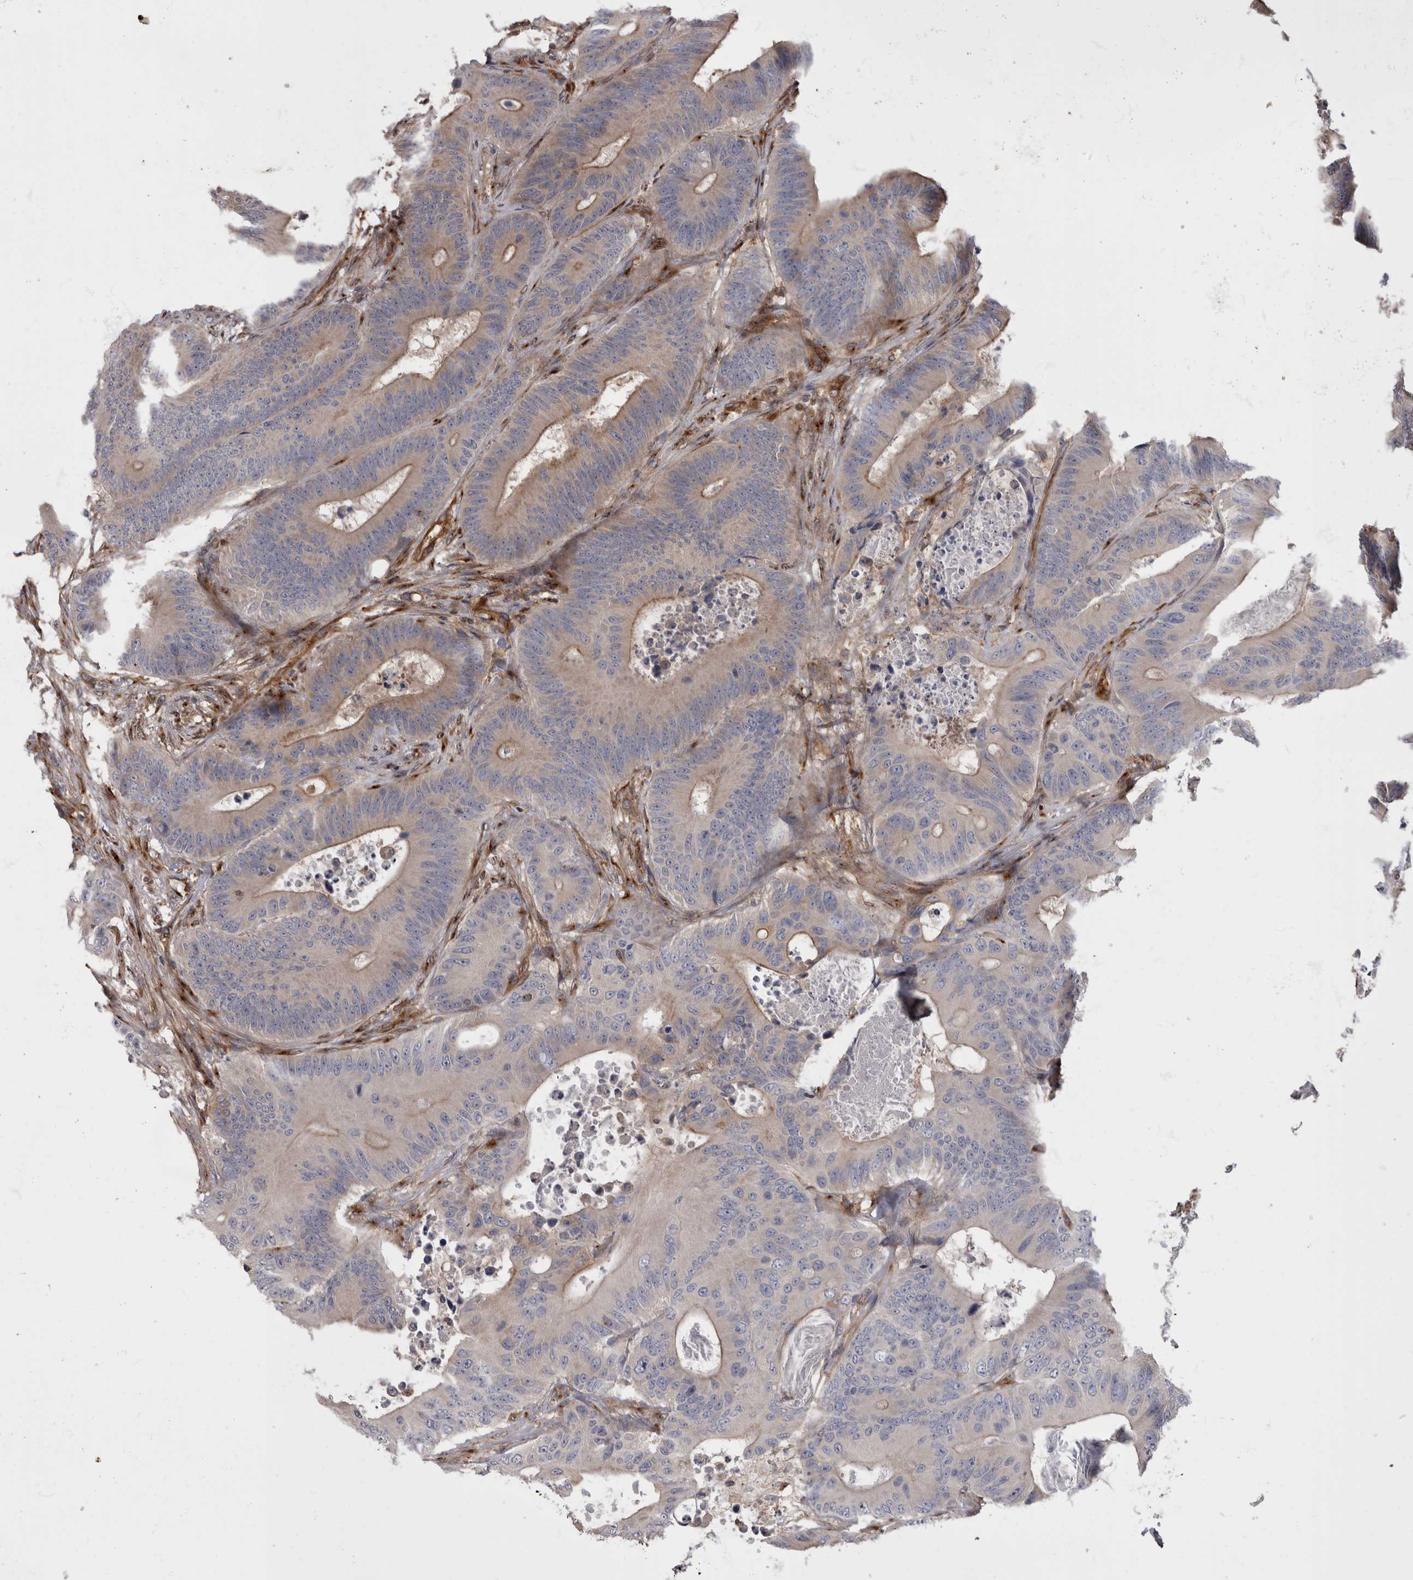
{"staining": {"intensity": "weak", "quantity": "<25%", "location": "cytoplasmic/membranous"}, "tissue": "colorectal cancer", "cell_type": "Tumor cells", "image_type": "cancer", "snomed": [{"axis": "morphology", "description": "Adenocarcinoma, NOS"}, {"axis": "topography", "description": "Colon"}], "caption": "Immunohistochemical staining of colorectal cancer (adenocarcinoma) demonstrates no significant expression in tumor cells.", "gene": "HOOK3", "patient": {"sex": "male", "age": 83}}